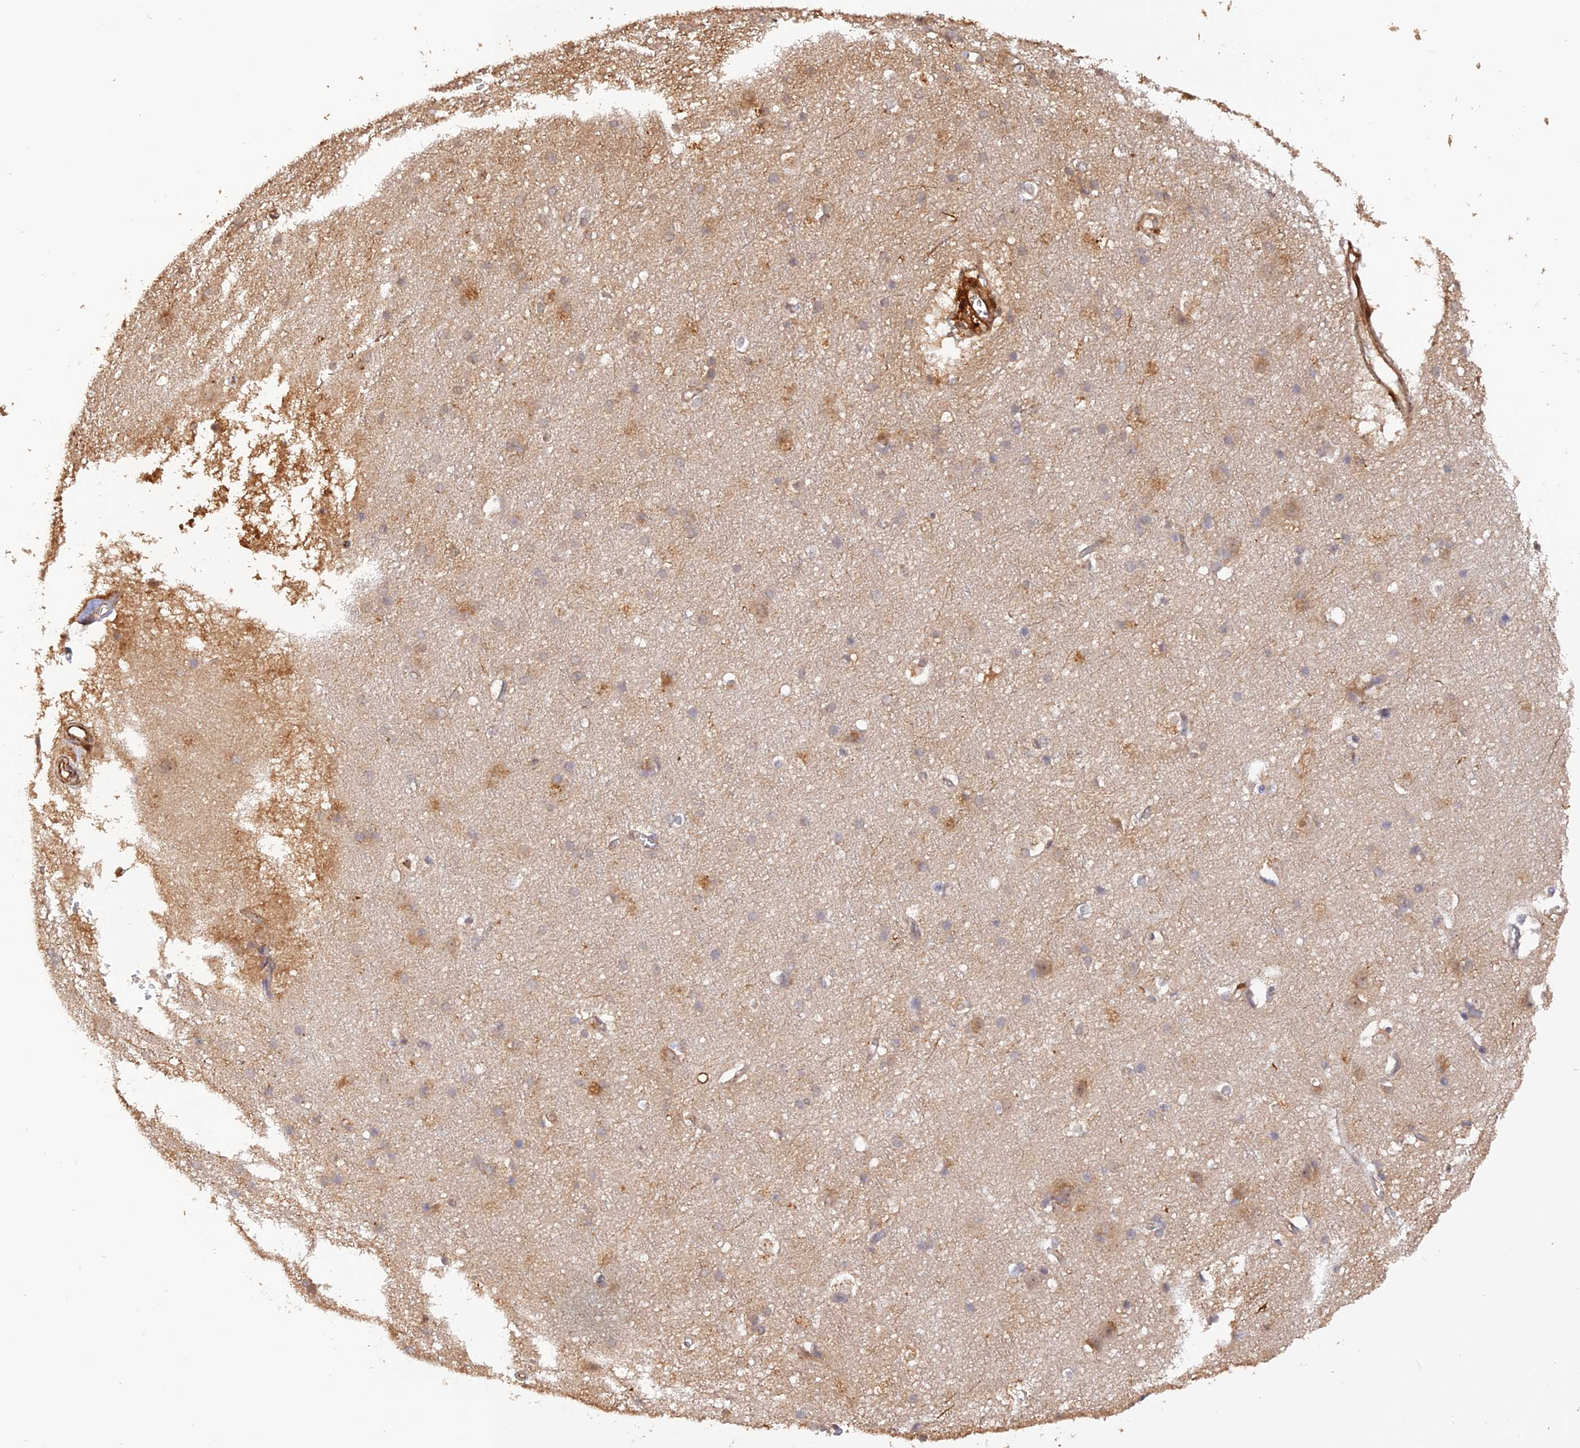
{"staining": {"intensity": "moderate", "quantity": "25%-75%", "location": "cytoplasmic/membranous"}, "tissue": "cerebral cortex", "cell_type": "Endothelial cells", "image_type": "normal", "snomed": [{"axis": "morphology", "description": "Normal tissue, NOS"}, {"axis": "topography", "description": "Cerebral cortex"}], "caption": "Immunohistochemistry staining of unremarkable cerebral cortex, which exhibits medium levels of moderate cytoplasmic/membranous expression in about 25%-75% of endothelial cells indicating moderate cytoplasmic/membranous protein expression. The staining was performed using DAB (brown) for protein detection and nuclei were counterstained in hematoxylin (blue).", "gene": "CREBL2", "patient": {"sex": "male", "age": 54}}